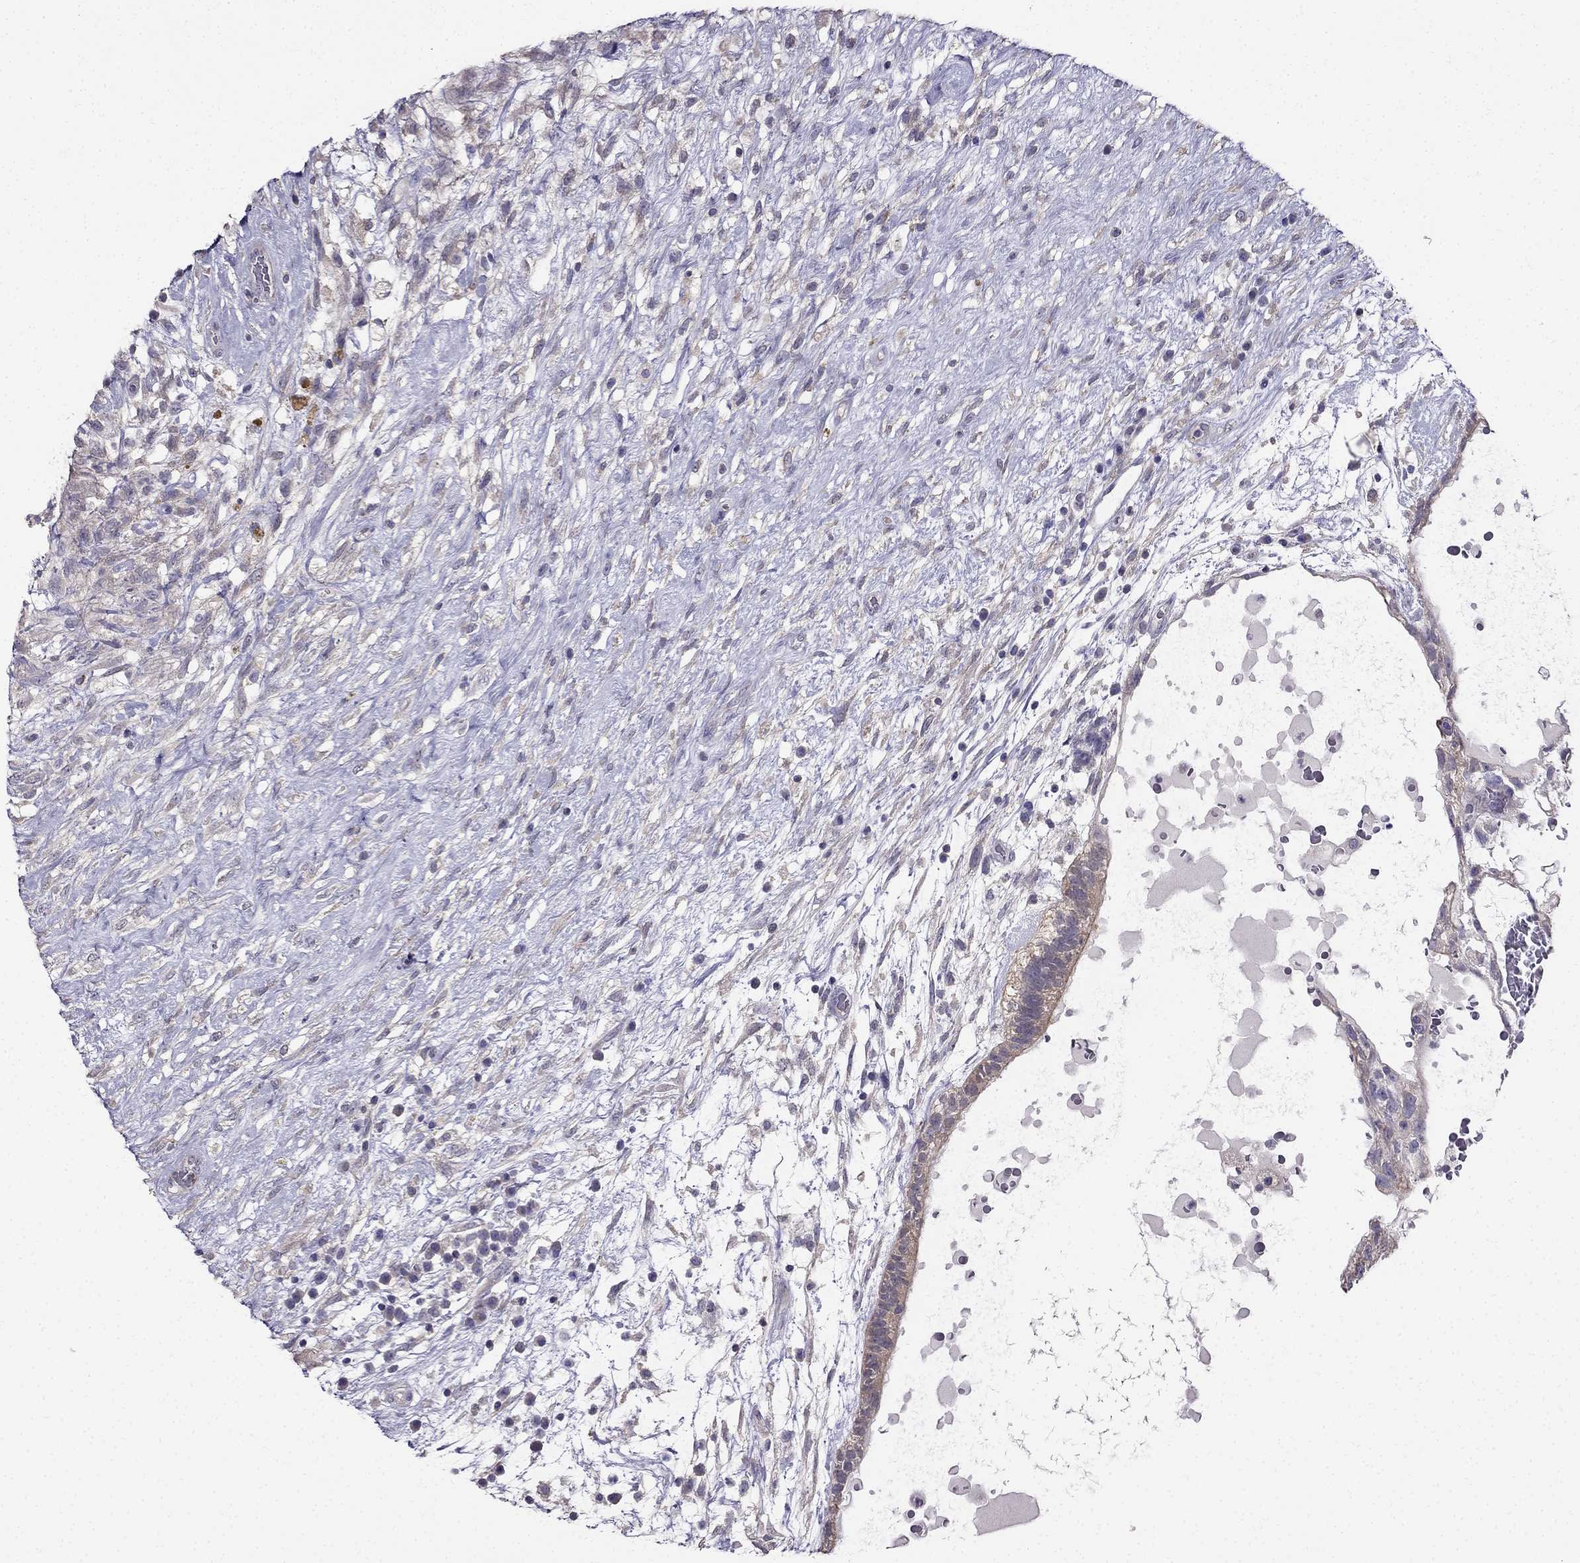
{"staining": {"intensity": "negative", "quantity": "none", "location": "none"}, "tissue": "testis cancer", "cell_type": "Tumor cells", "image_type": "cancer", "snomed": [{"axis": "morphology", "description": "Normal tissue, NOS"}, {"axis": "morphology", "description": "Carcinoma, Embryonal, NOS"}, {"axis": "topography", "description": "Testis"}], "caption": "Photomicrograph shows no significant protein positivity in tumor cells of testis cancer.", "gene": "AS3MT", "patient": {"sex": "male", "age": 32}}